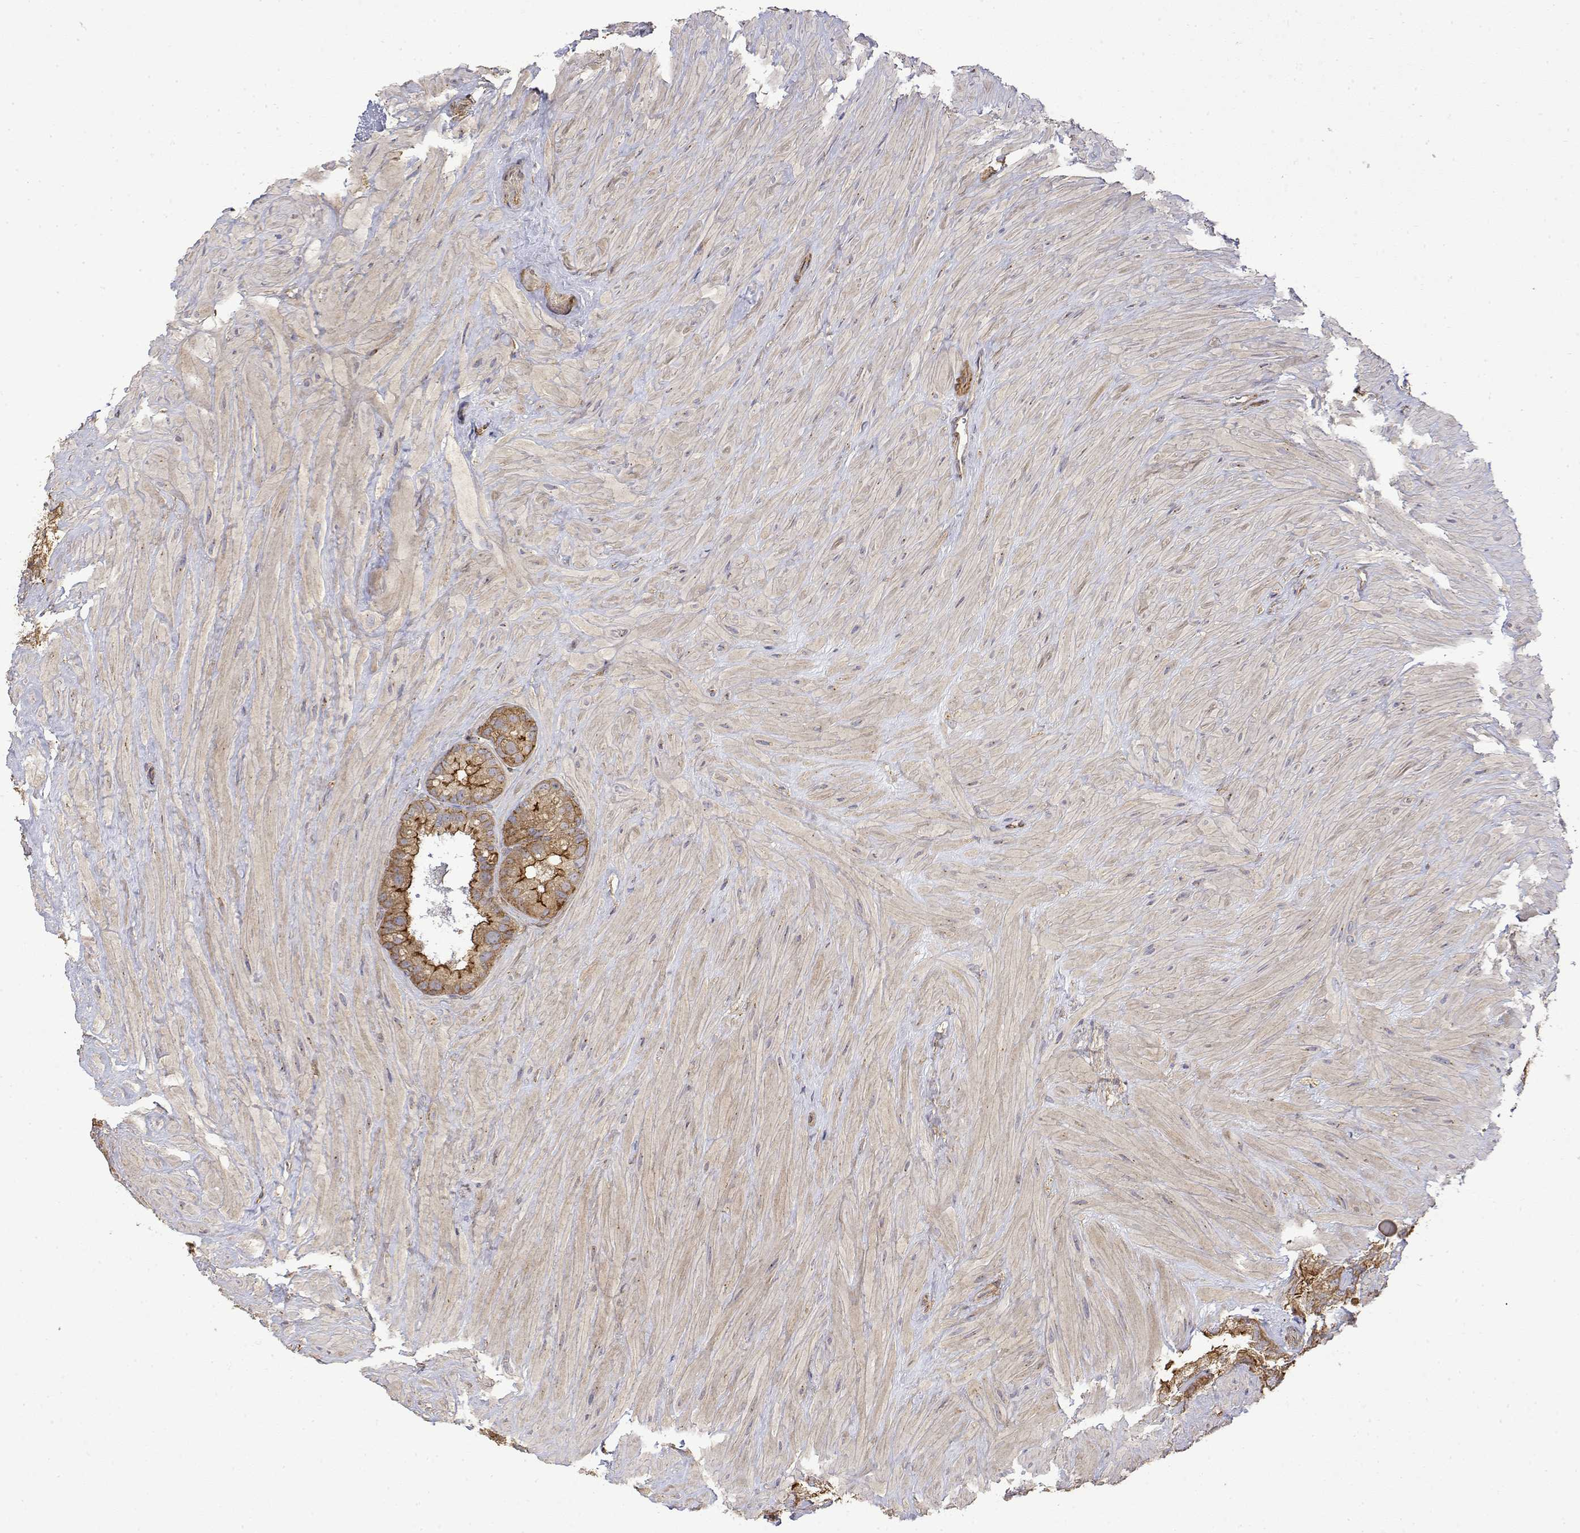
{"staining": {"intensity": "moderate", "quantity": ">75%", "location": "cytoplasmic/membranous"}, "tissue": "seminal vesicle", "cell_type": "Glandular cells", "image_type": "normal", "snomed": [{"axis": "morphology", "description": "Normal tissue, NOS"}, {"axis": "topography", "description": "Seminal veicle"}], "caption": "High-magnification brightfield microscopy of benign seminal vesicle stained with DAB (3,3'-diaminobenzidine) (brown) and counterstained with hematoxylin (blue). glandular cells exhibit moderate cytoplasmic/membranous positivity is seen in approximately>75% of cells. The protein is shown in brown color, while the nuclei are stained blue.", "gene": "PACSIN2", "patient": {"sex": "male", "age": 60}}